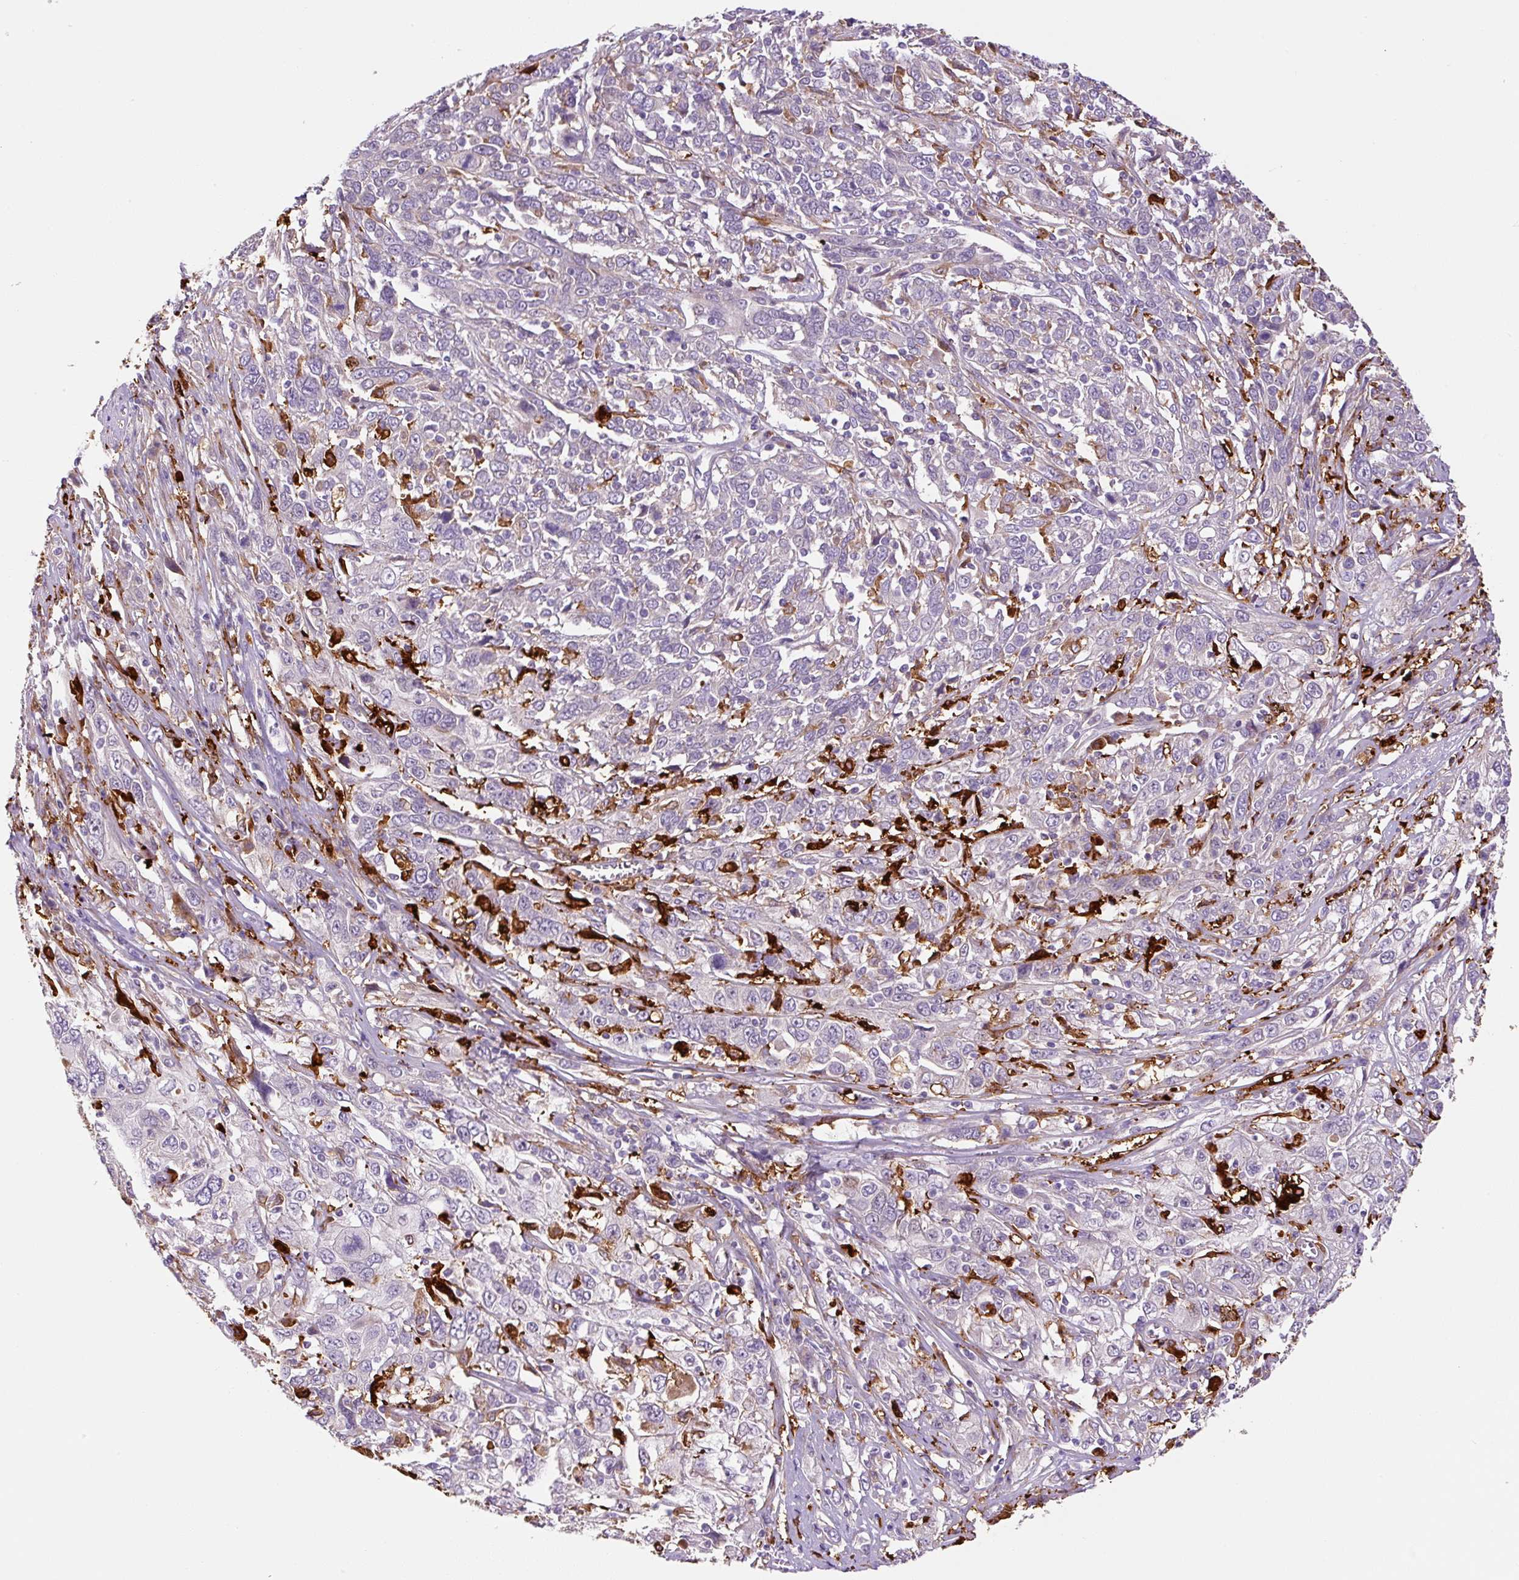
{"staining": {"intensity": "negative", "quantity": "none", "location": "none"}, "tissue": "cervical cancer", "cell_type": "Tumor cells", "image_type": "cancer", "snomed": [{"axis": "morphology", "description": "Squamous cell carcinoma, NOS"}, {"axis": "topography", "description": "Cervix"}], "caption": "Cervical cancer (squamous cell carcinoma) was stained to show a protein in brown. There is no significant expression in tumor cells.", "gene": "FUT10", "patient": {"sex": "female", "age": 46}}